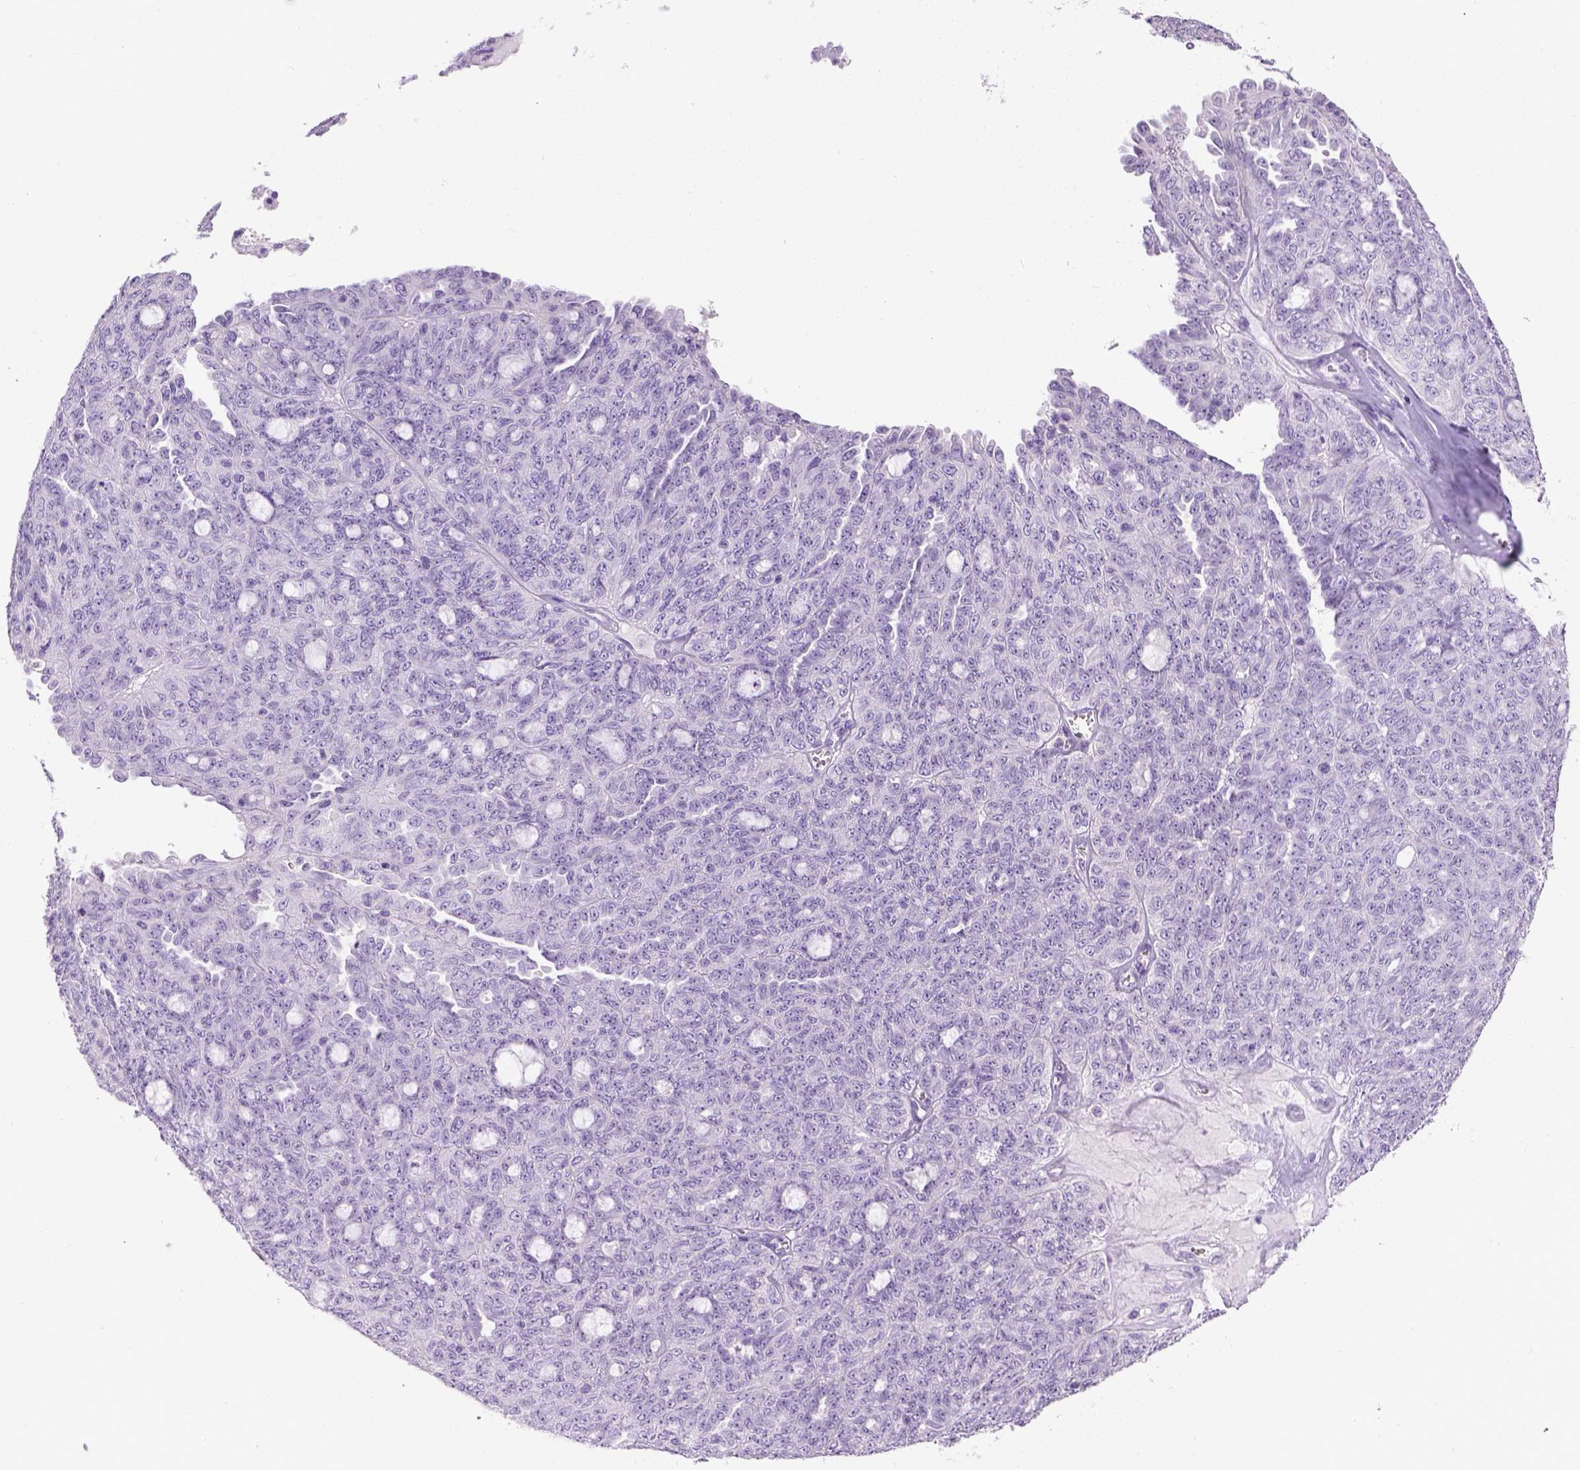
{"staining": {"intensity": "negative", "quantity": "none", "location": "none"}, "tissue": "ovarian cancer", "cell_type": "Tumor cells", "image_type": "cancer", "snomed": [{"axis": "morphology", "description": "Cystadenocarcinoma, serous, NOS"}, {"axis": "topography", "description": "Ovary"}], "caption": "The histopathology image demonstrates no significant staining in tumor cells of serous cystadenocarcinoma (ovarian).", "gene": "TMEM38A", "patient": {"sex": "female", "age": 71}}